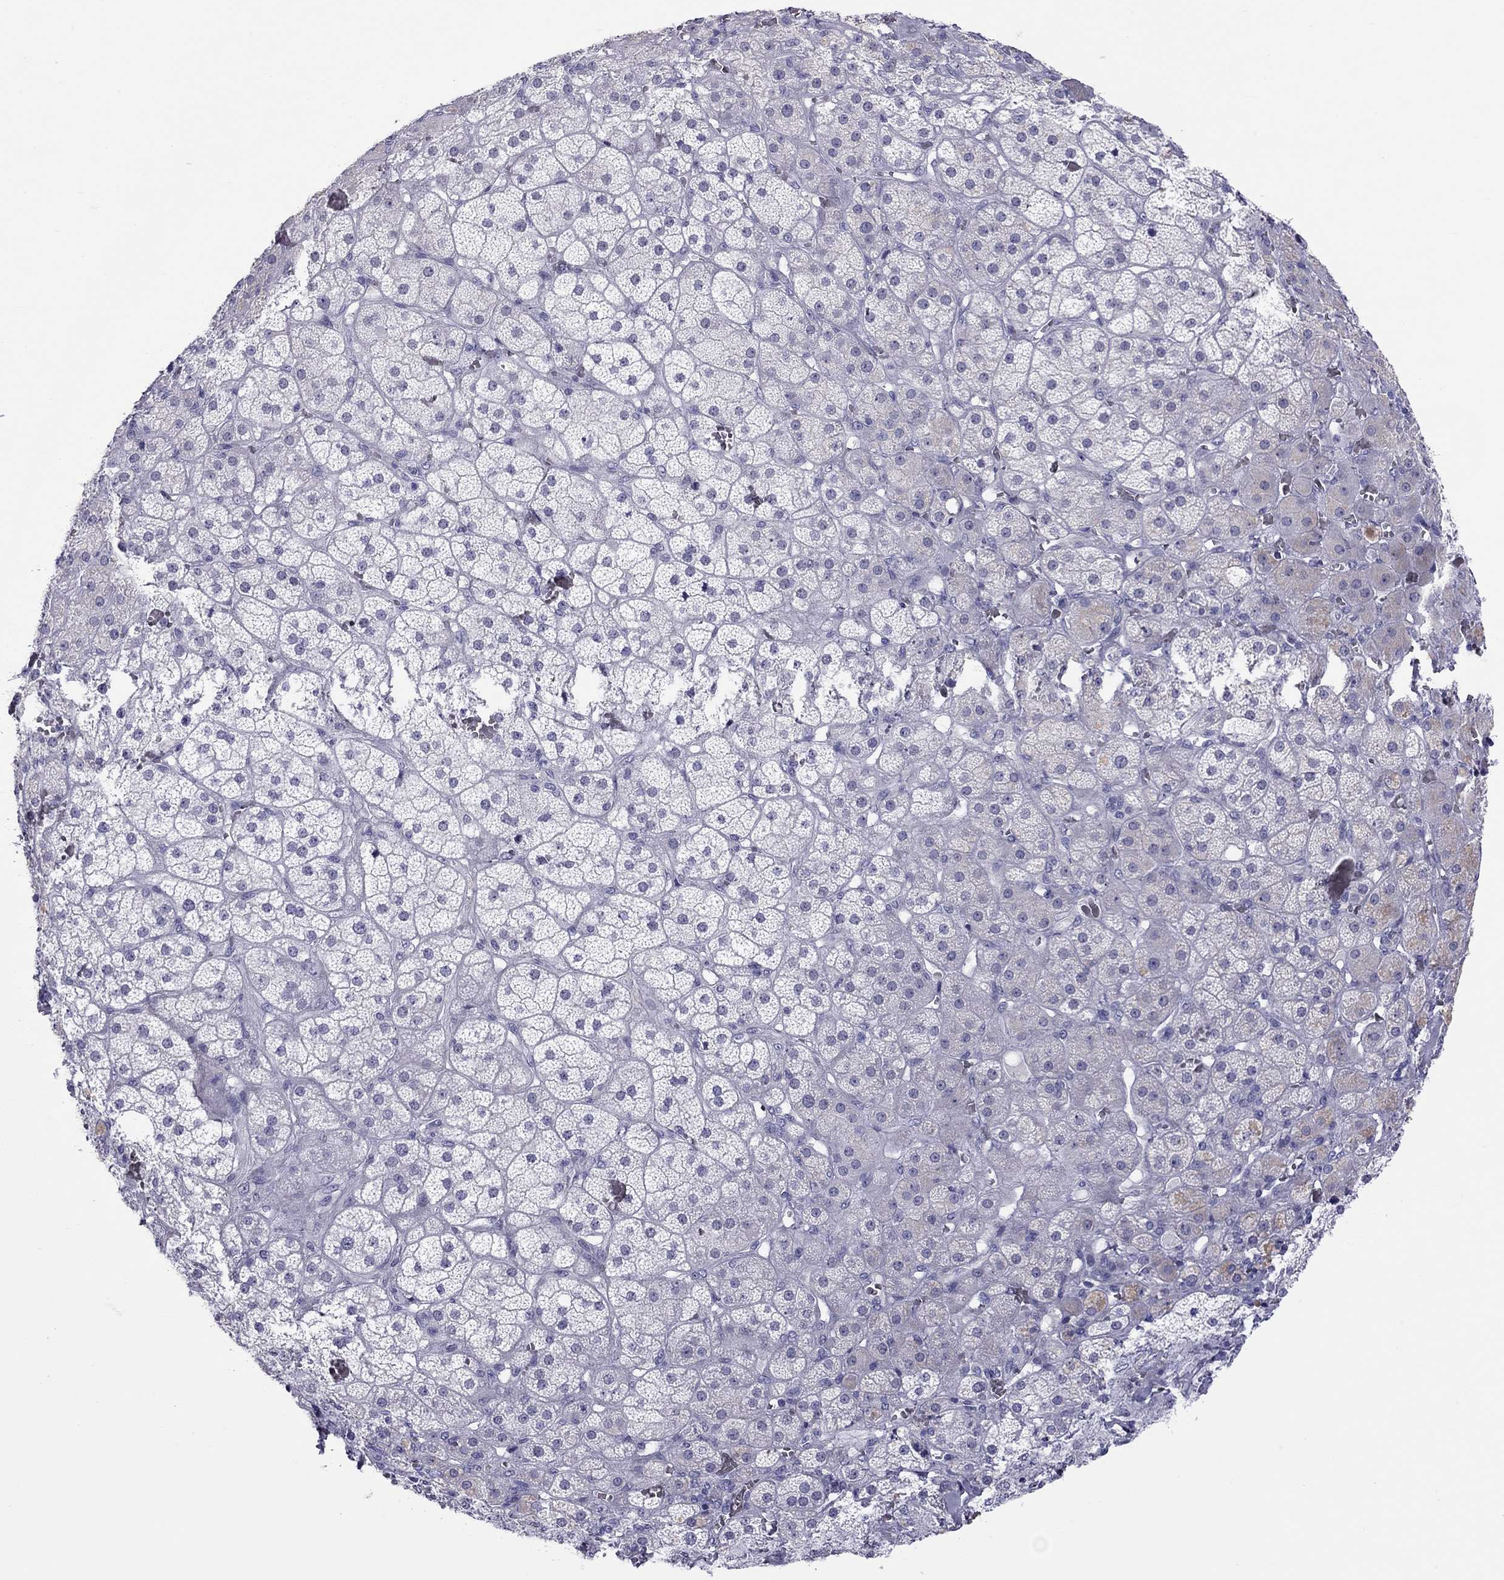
{"staining": {"intensity": "negative", "quantity": "none", "location": "none"}, "tissue": "adrenal gland", "cell_type": "Glandular cells", "image_type": "normal", "snomed": [{"axis": "morphology", "description": "Normal tissue, NOS"}, {"axis": "topography", "description": "Adrenal gland"}], "caption": "Immunohistochemical staining of unremarkable adrenal gland displays no significant expression in glandular cells. (Stains: DAB immunohistochemistry (IHC) with hematoxylin counter stain, Microscopy: brightfield microscopy at high magnification).", "gene": "CHRNB3", "patient": {"sex": "male", "age": 57}}